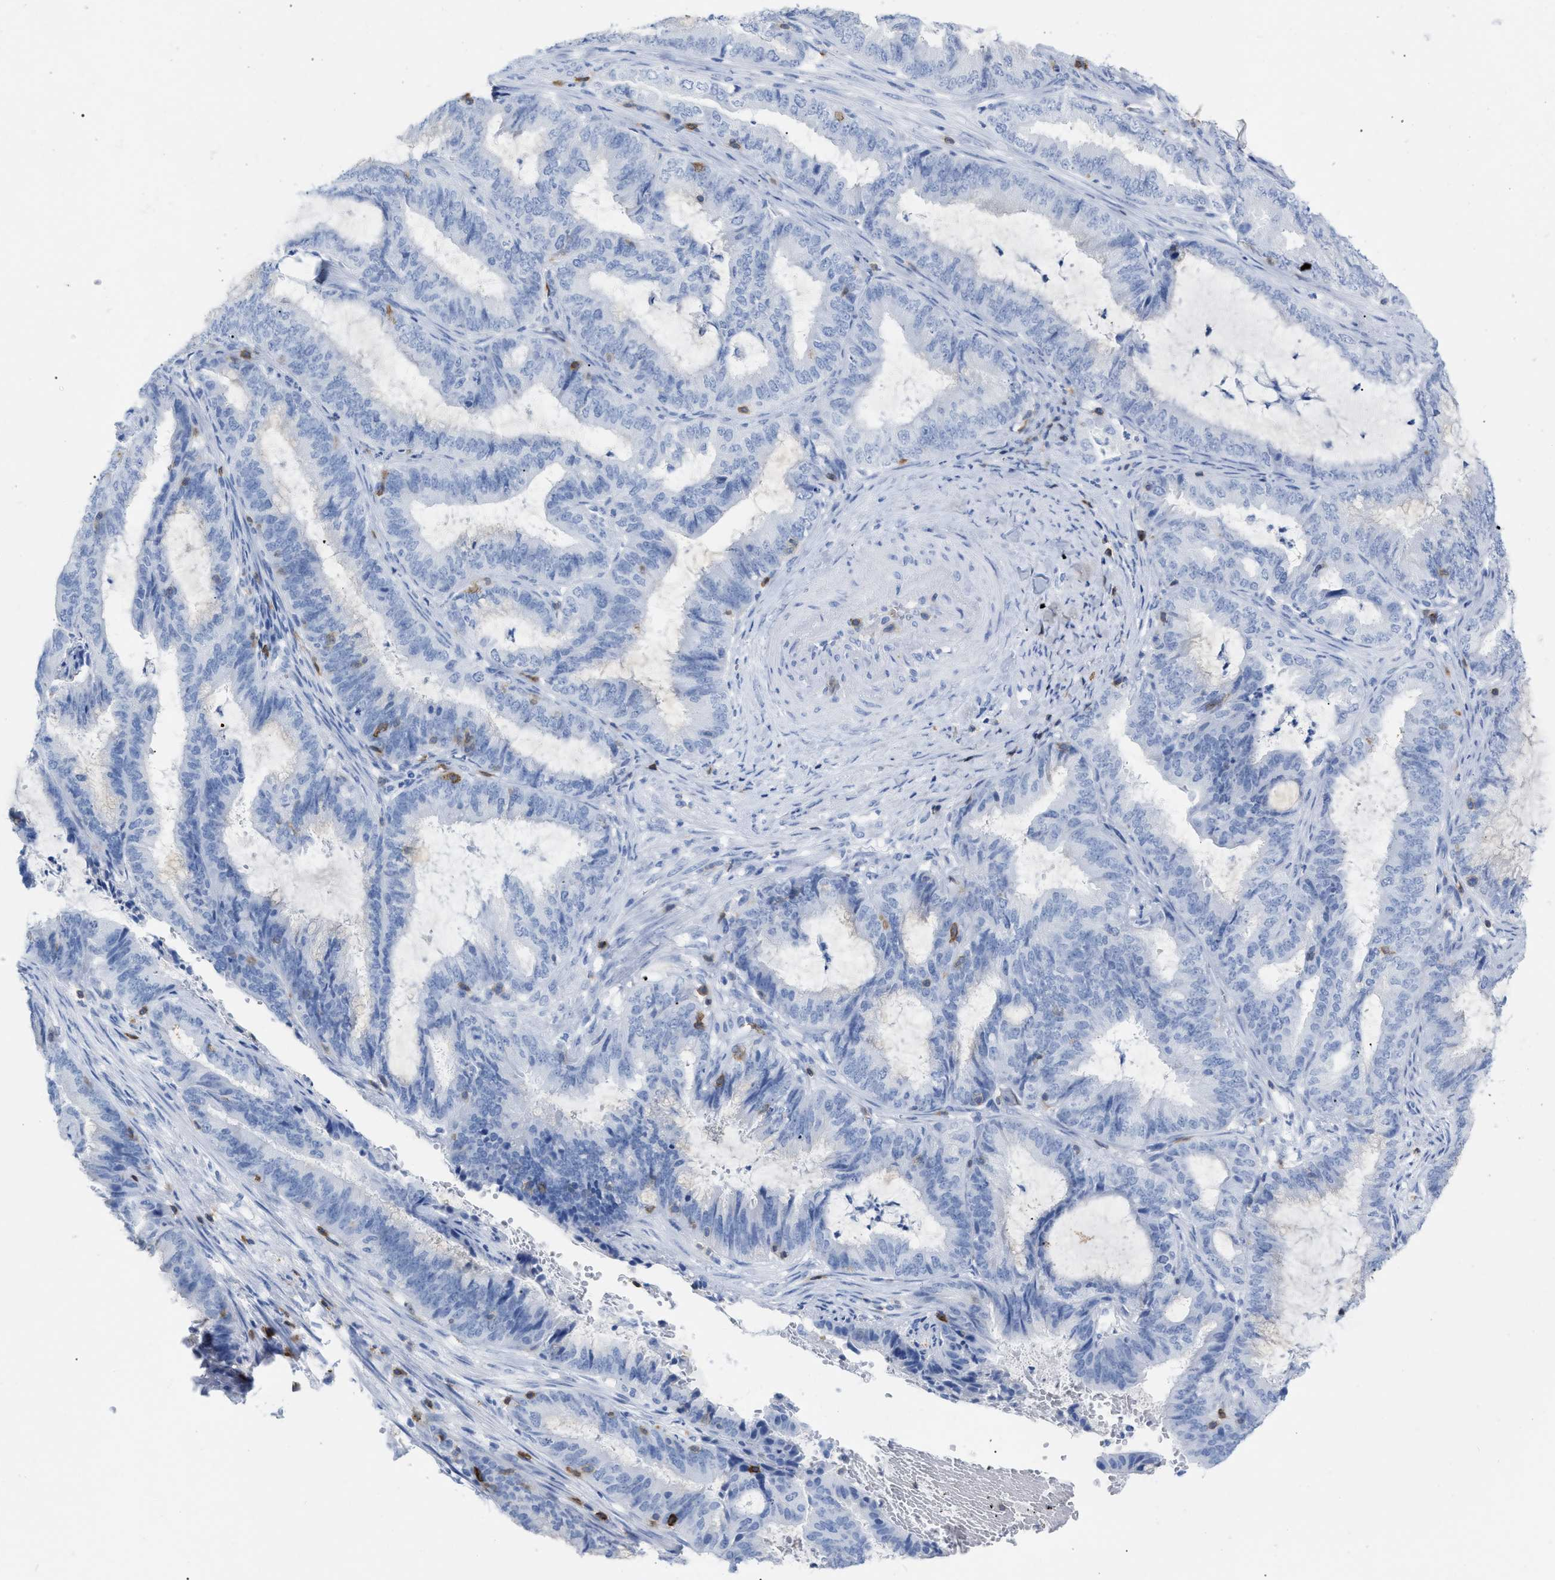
{"staining": {"intensity": "negative", "quantity": "none", "location": "none"}, "tissue": "endometrial cancer", "cell_type": "Tumor cells", "image_type": "cancer", "snomed": [{"axis": "morphology", "description": "Adenocarcinoma, NOS"}, {"axis": "topography", "description": "Endometrium"}], "caption": "A photomicrograph of adenocarcinoma (endometrial) stained for a protein shows no brown staining in tumor cells.", "gene": "CD5", "patient": {"sex": "female", "age": 51}}